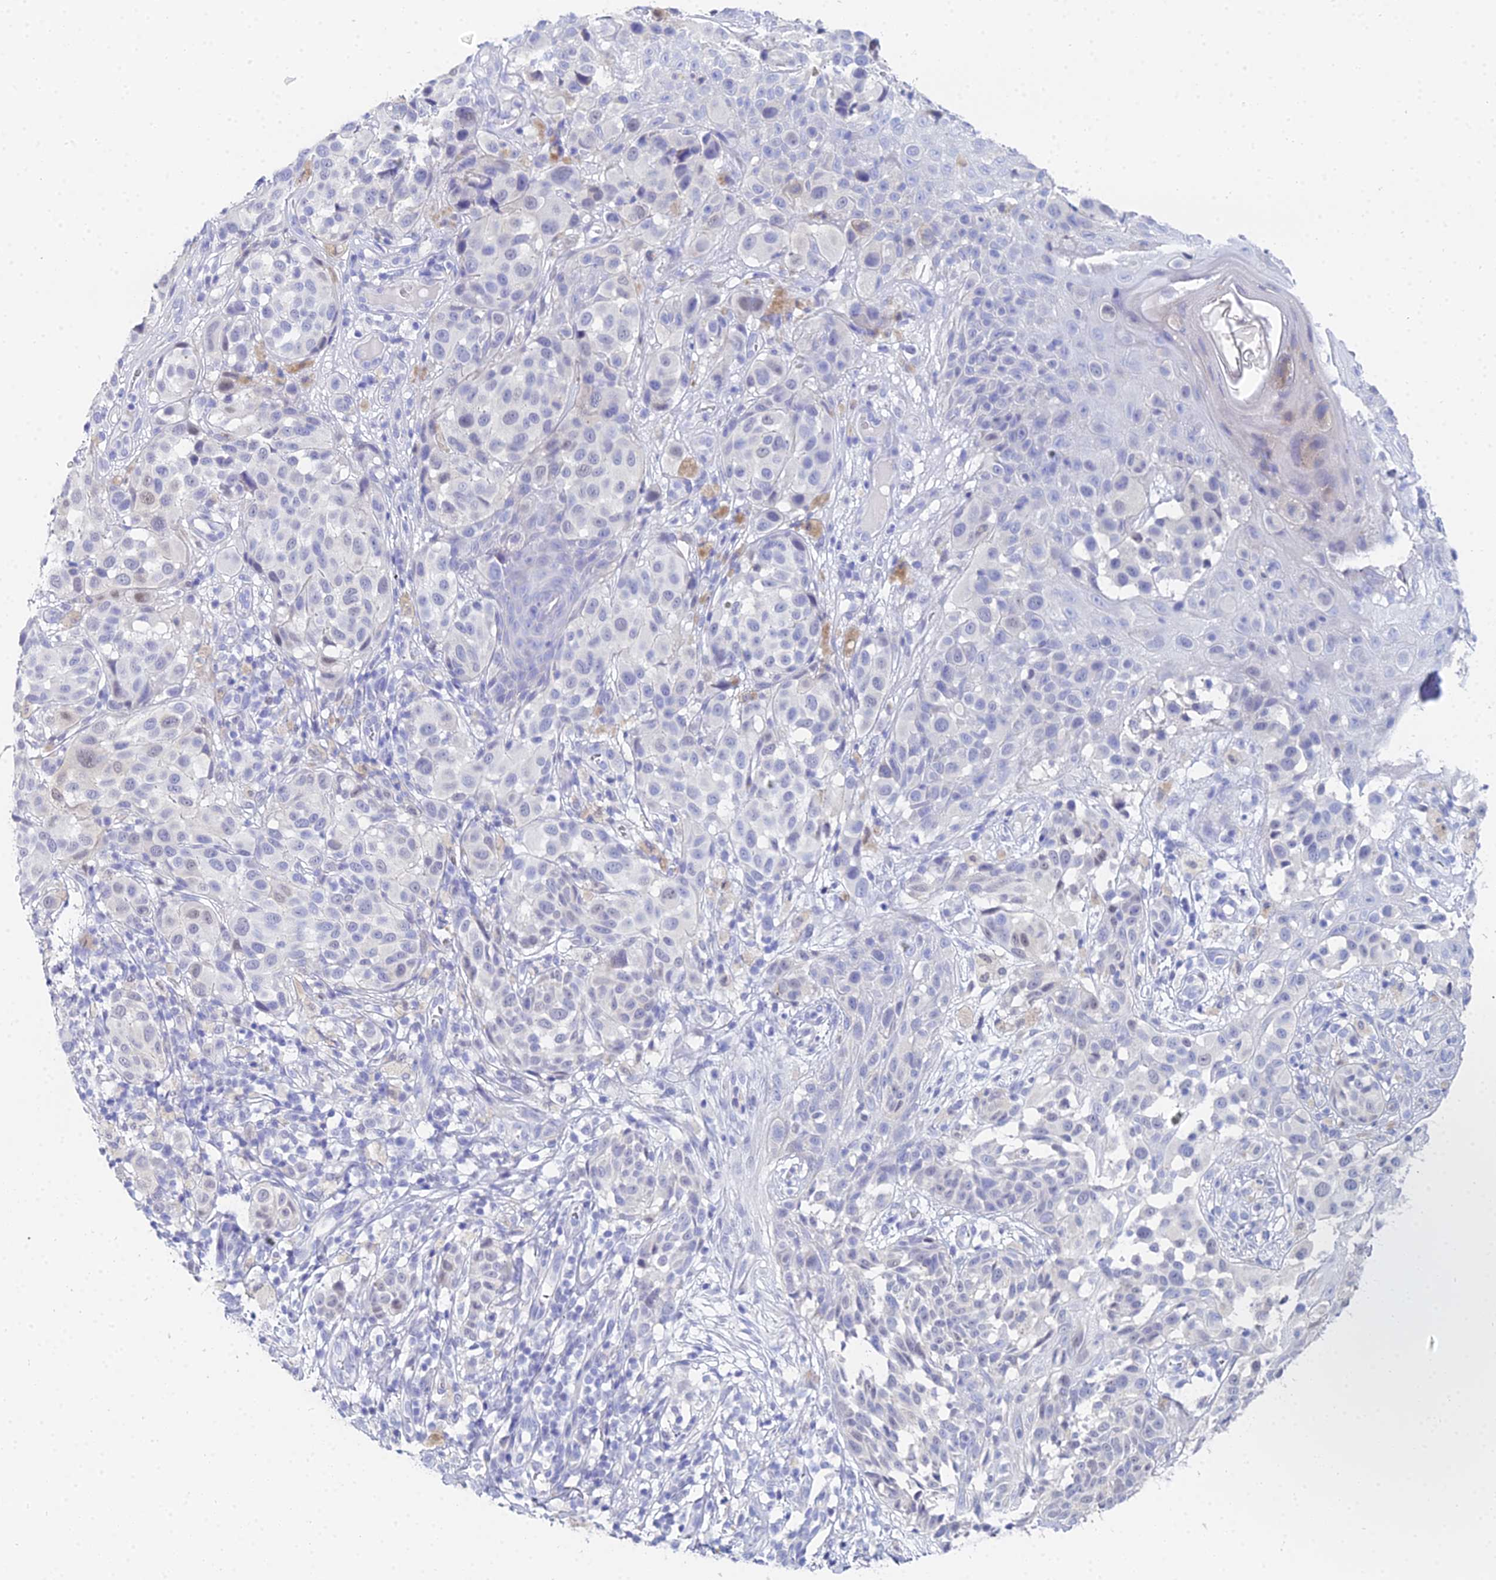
{"staining": {"intensity": "negative", "quantity": "none", "location": "none"}, "tissue": "melanoma", "cell_type": "Tumor cells", "image_type": "cancer", "snomed": [{"axis": "morphology", "description": "Malignant melanoma, NOS"}, {"axis": "topography", "description": "Skin"}], "caption": "DAB (3,3'-diaminobenzidine) immunohistochemical staining of human malignant melanoma exhibits no significant staining in tumor cells.", "gene": "OCM", "patient": {"sex": "male", "age": 38}}